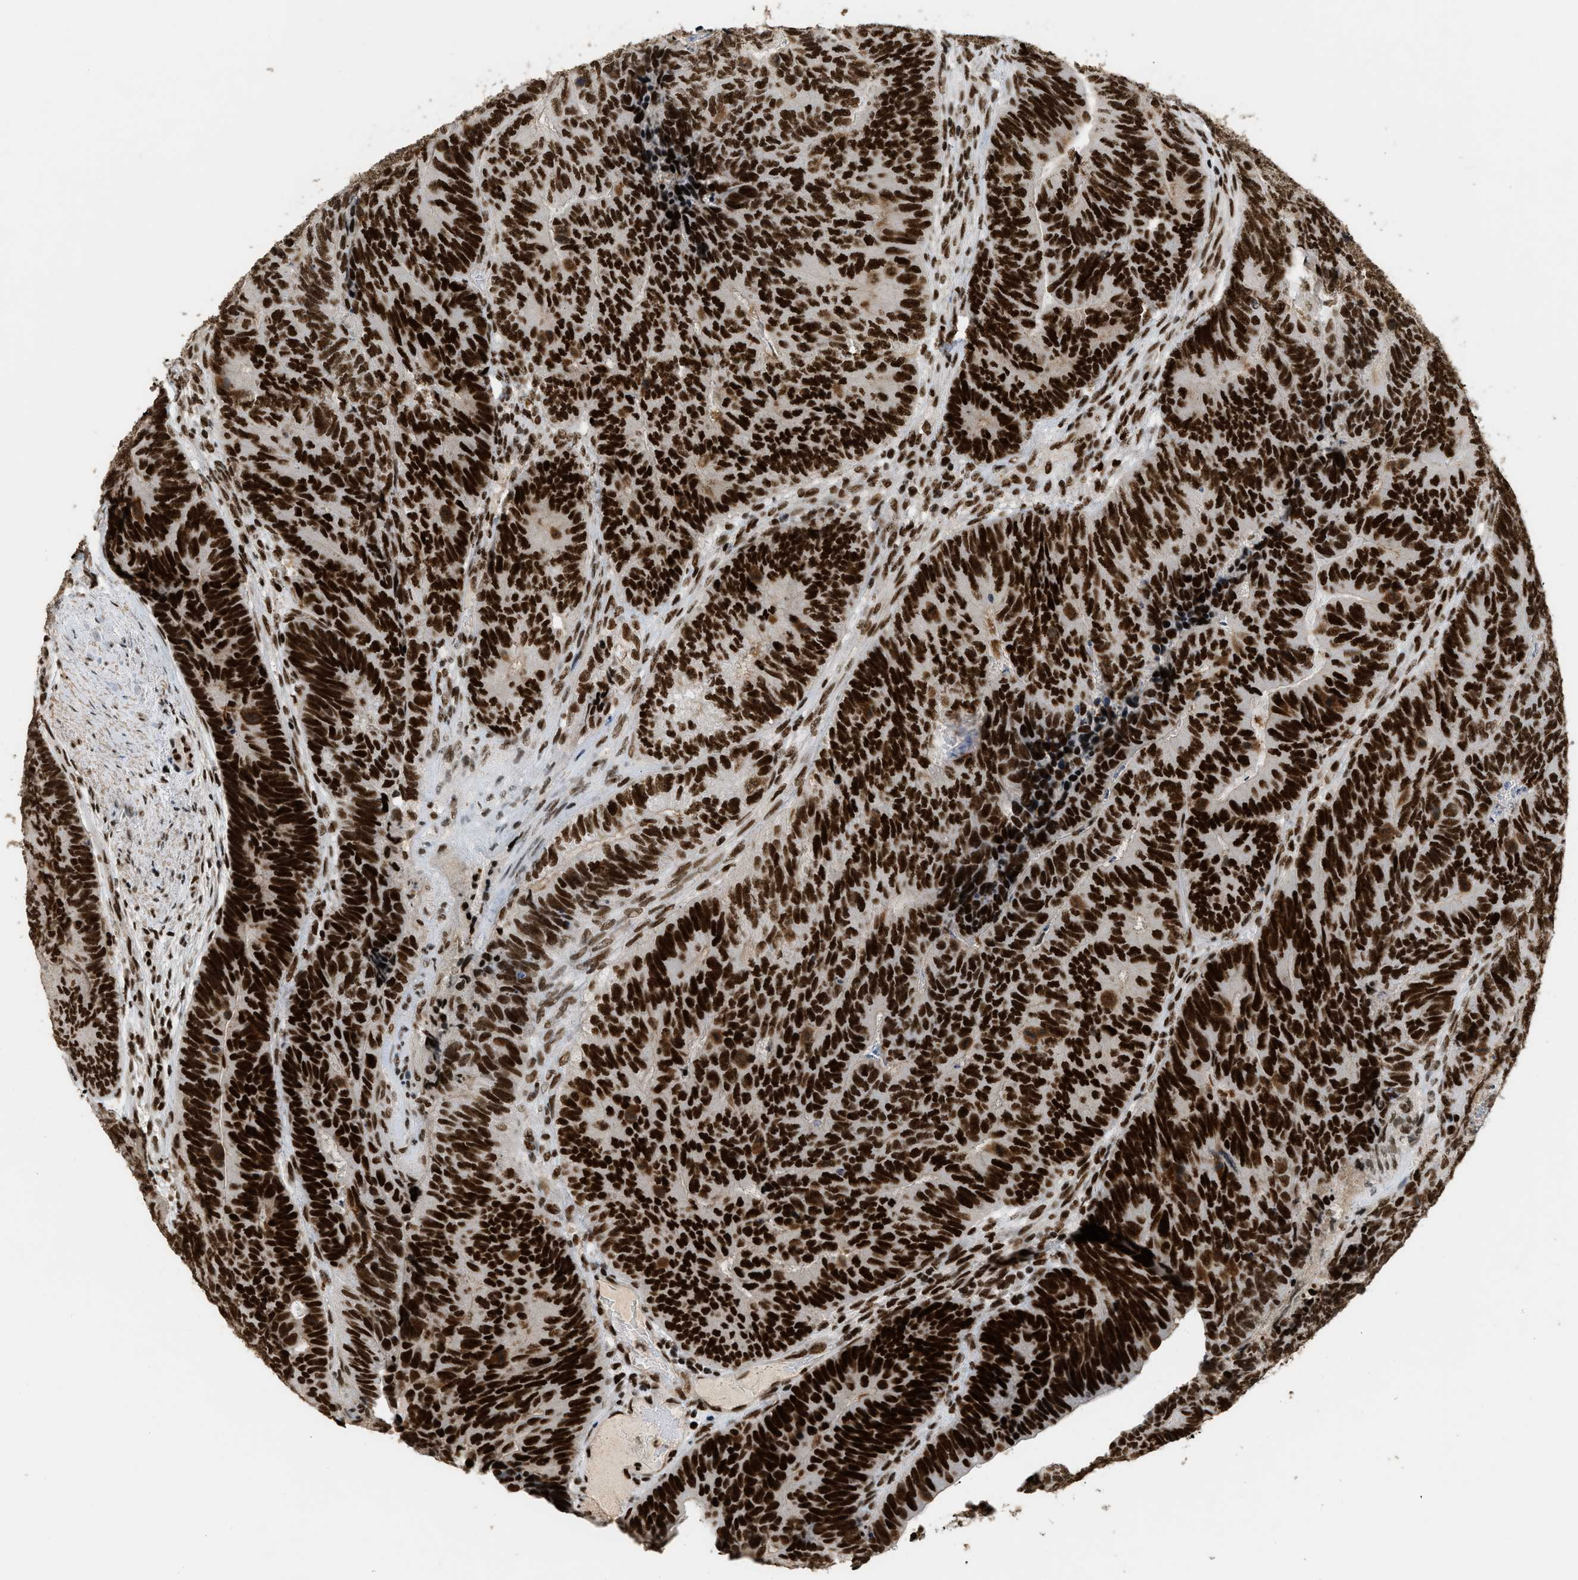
{"staining": {"intensity": "strong", "quantity": ">75%", "location": "nuclear"}, "tissue": "colorectal cancer", "cell_type": "Tumor cells", "image_type": "cancer", "snomed": [{"axis": "morphology", "description": "Normal tissue, NOS"}, {"axis": "morphology", "description": "Adenocarcinoma, NOS"}, {"axis": "topography", "description": "Rectum"}], "caption": "Immunohistochemistry (DAB) staining of human adenocarcinoma (colorectal) shows strong nuclear protein expression in about >75% of tumor cells.", "gene": "SMARCB1", "patient": {"sex": "female", "age": 66}}